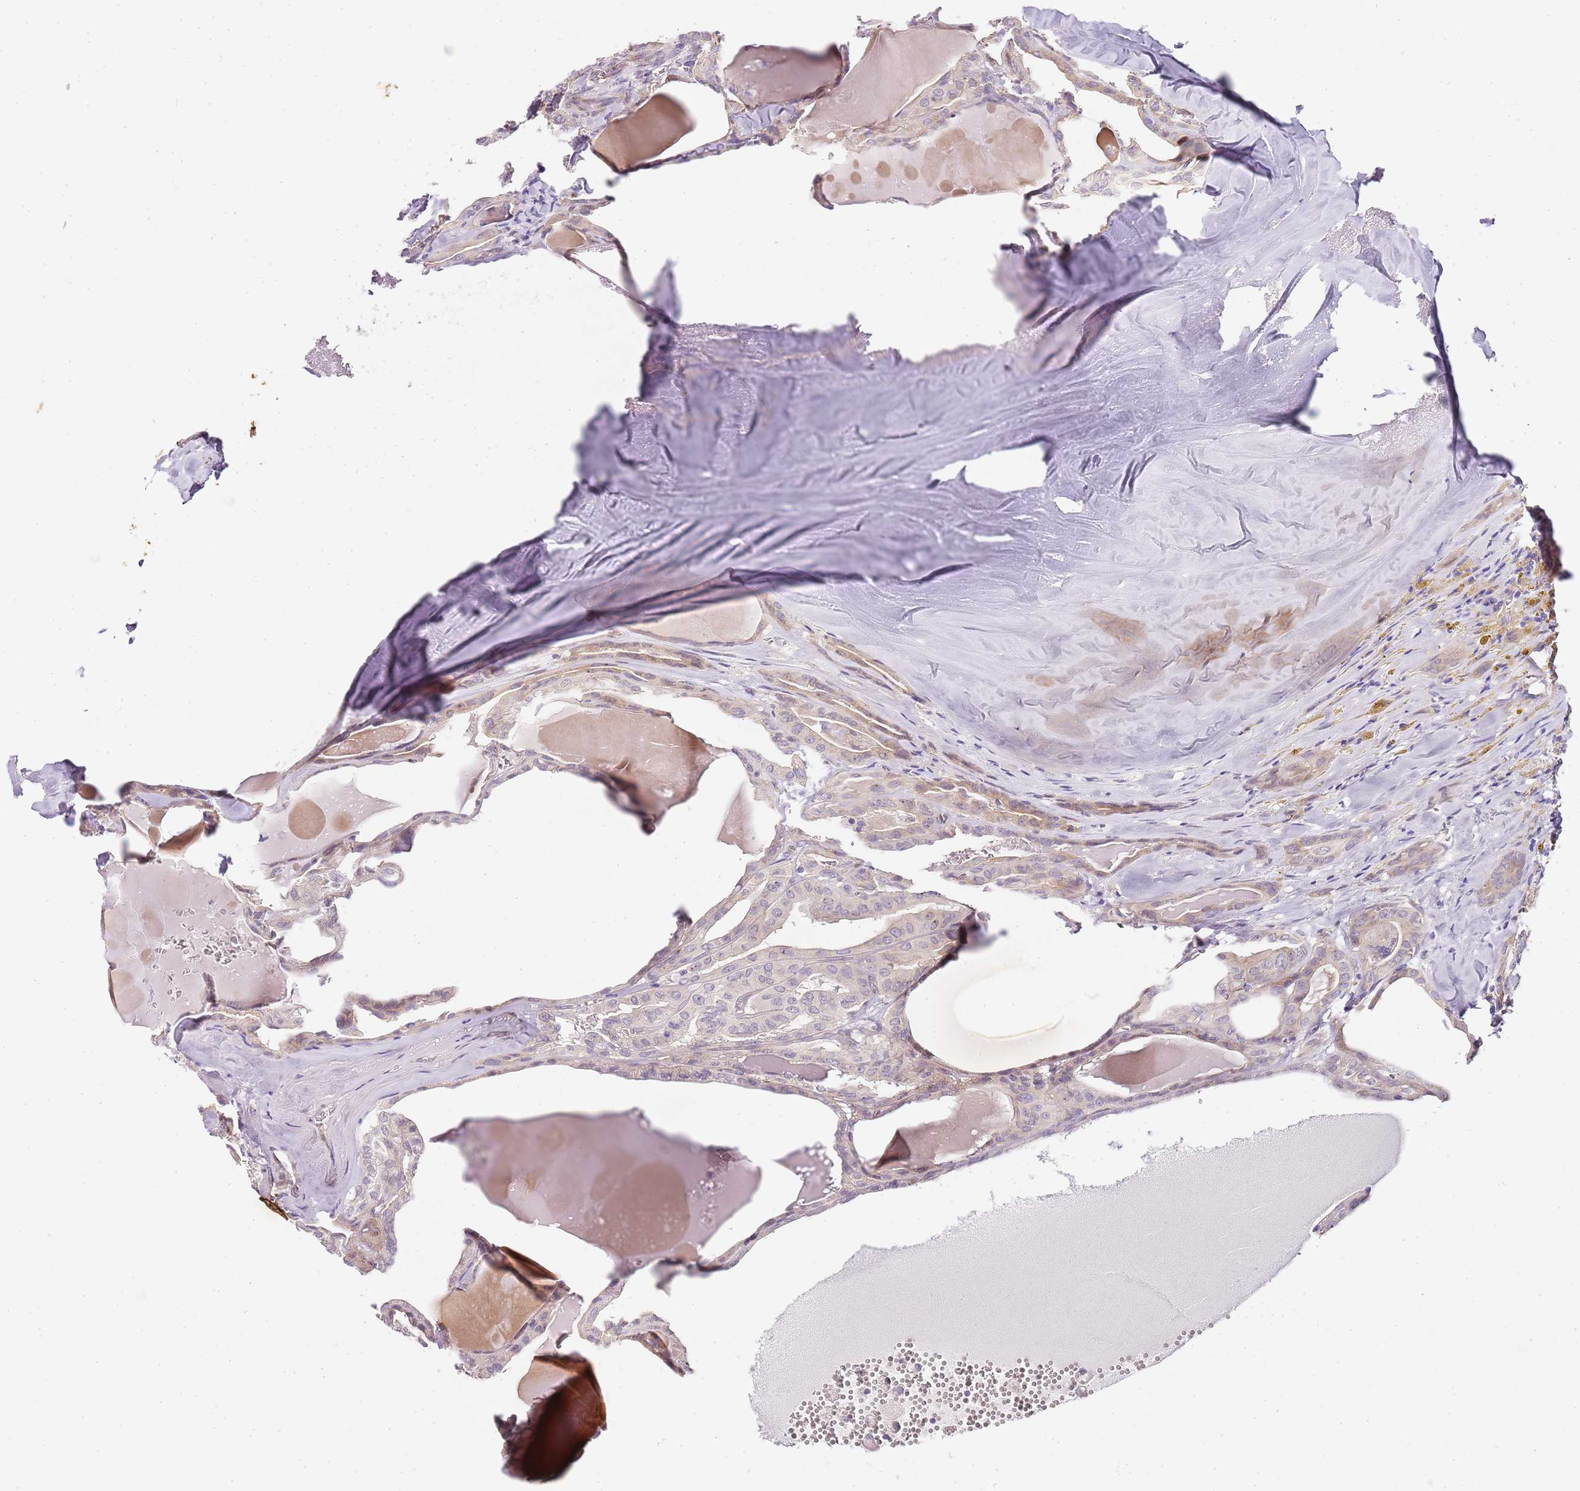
{"staining": {"intensity": "weak", "quantity": "<25%", "location": "cytoplasmic/membranous,nuclear"}, "tissue": "thyroid cancer", "cell_type": "Tumor cells", "image_type": "cancer", "snomed": [{"axis": "morphology", "description": "Papillary adenocarcinoma, NOS"}, {"axis": "topography", "description": "Thyroid gland"}], "caption": "Immunohistochemical staining of thyroid papillary adenocarcinoma reveals no significant staining in tumor cells. (DAB (3,3'-diaminobenzidine) immunohistochemistry with hematoxylin counter stain).", "gene": "TBC1D9", "patient": {"sex": "male", "age": 52}}